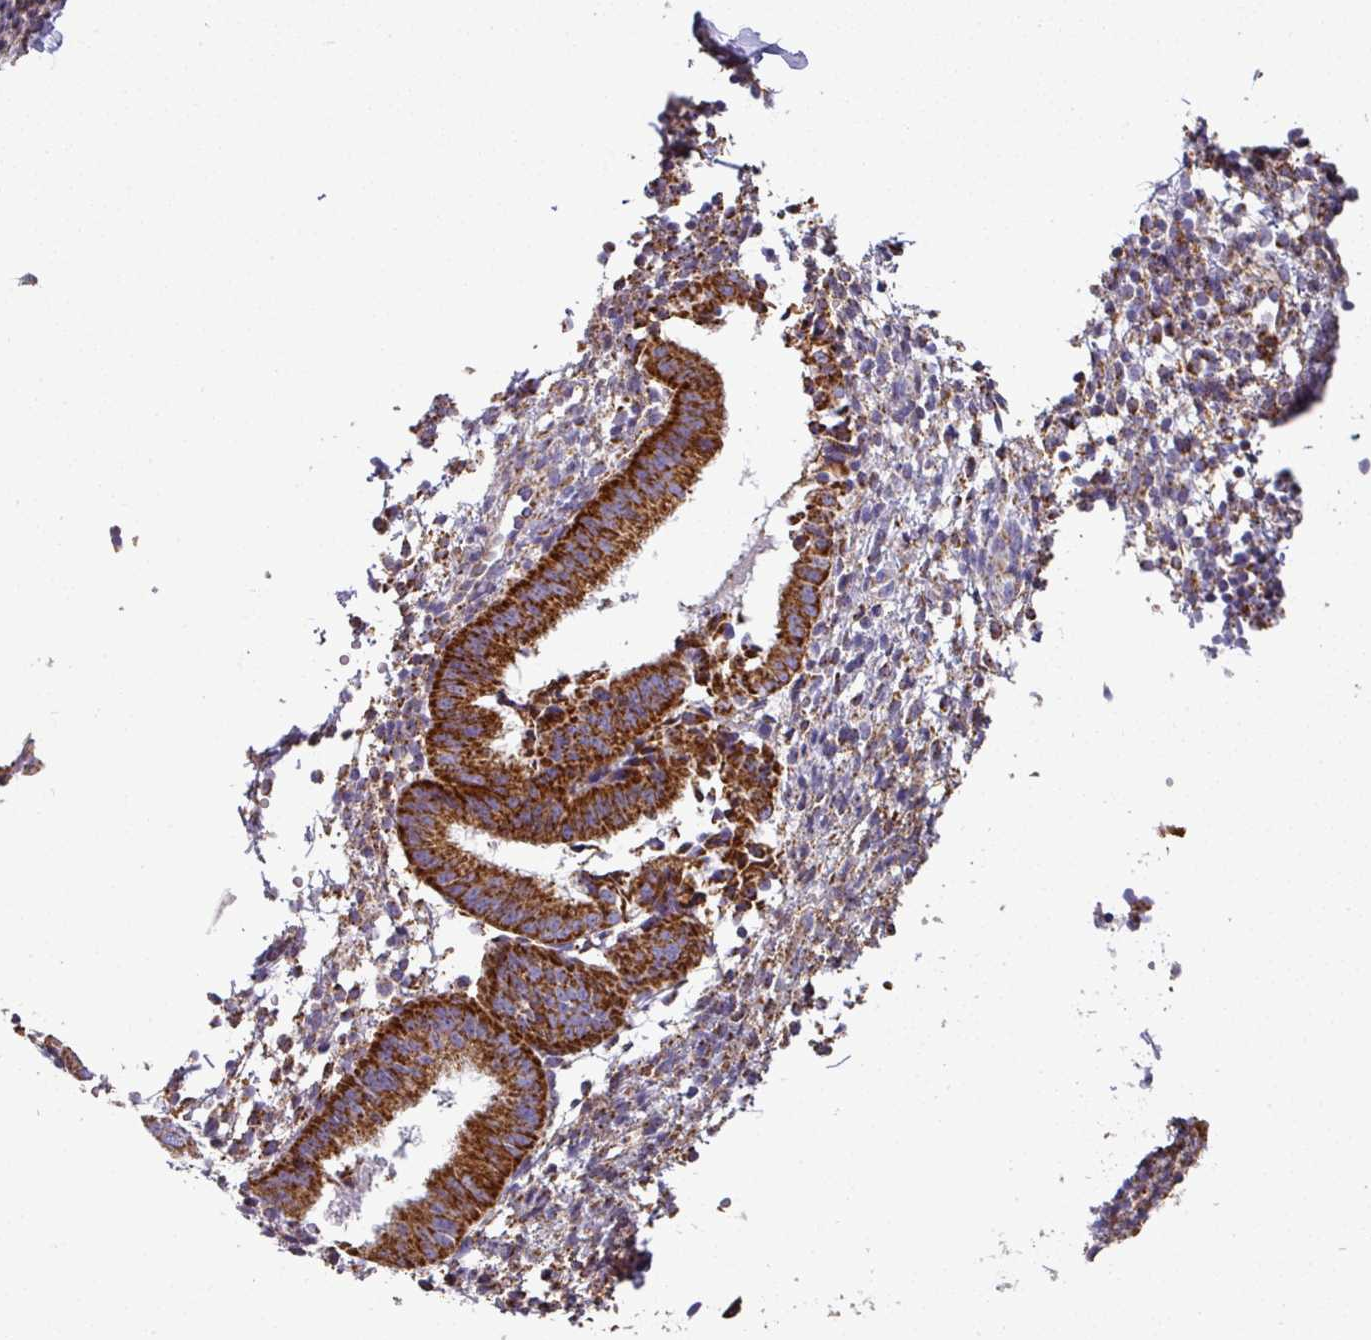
{"staining": {"intensity": "negative", "quantity": "none", "location": "none"}, "tissue": "endometrium", "cell_type": "Cells in endometrial stroma", "image_type": "normal", "snomed": [{"axis": "morphology", "description": "Normal tissue, NOS"}, {"axis": "topography", "description": "Endometrium"}], "caption": "Cells in endometrial stroma show no significant expression in benign endometrium.", "gene": "UQCRFS1", "patient": {"sex": "female", "age": 49}}